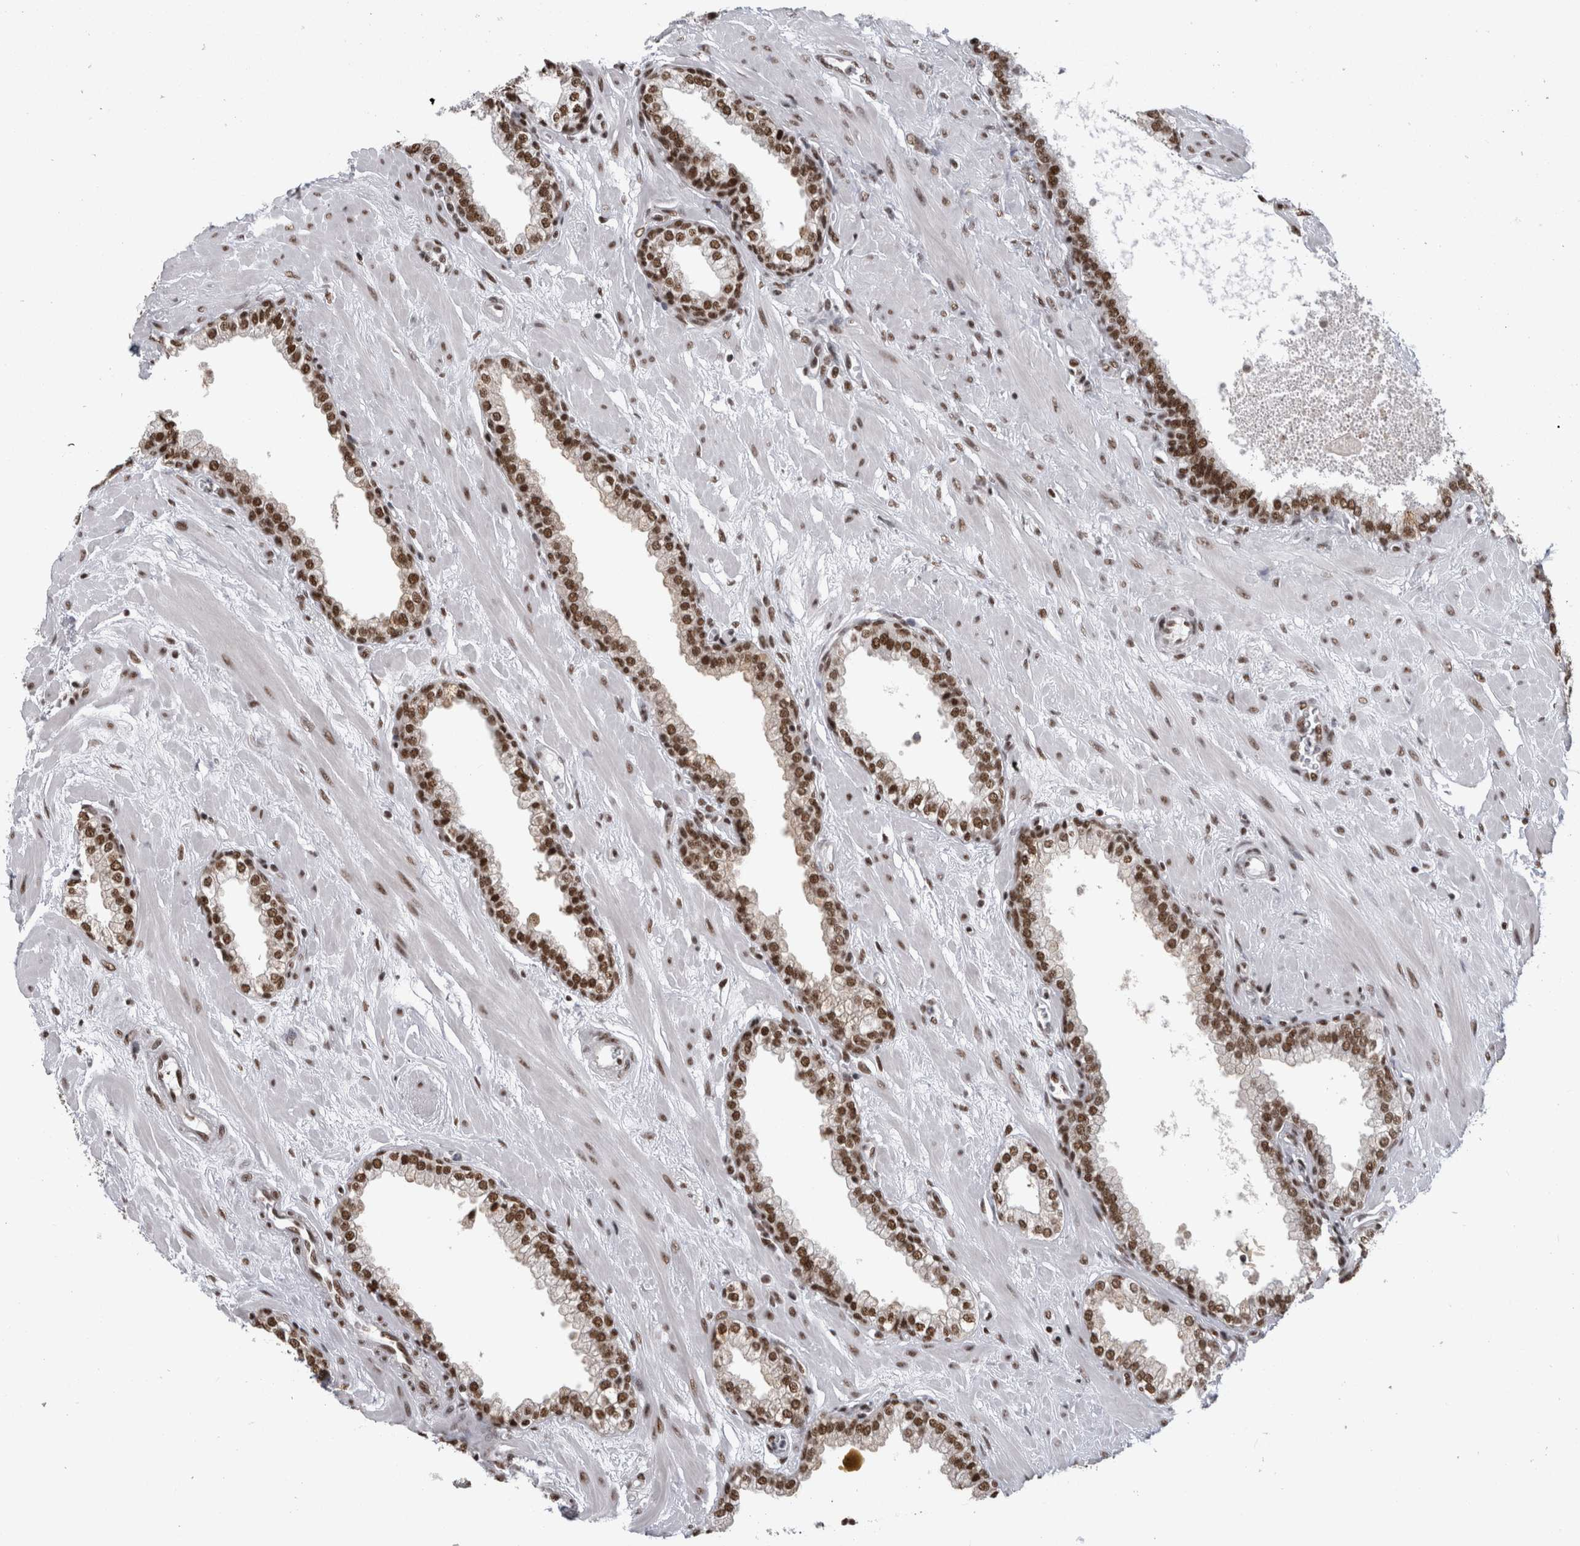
{"staining": {"intensity": "strong", "quantity": ">75%", "location": "nuclear"}, "tissue": "prostate", "cell_type": "Glandular cells", "image_type": "normal", "snomed": [{"axis": "morphology", "description": "Normal tissue, NOS"}, {"axis": "morphology", "description": "Urothelial carcinoma, Low grade"}, {"axis": "topography", "description": "Urinary bladder"}, {"axis": "topography", "description": "Prostate"}], "caption": "A high-resolution image shows immunohistochemistry staining of benign prostate, which exhibits strong nuclear expression in about >75% of glandular cells. The protein of interest is shown in brown color, while the nuclei are stained blue.", "gene": "ZSCAN2", "patient": {"sex": "male", "age": 60}}